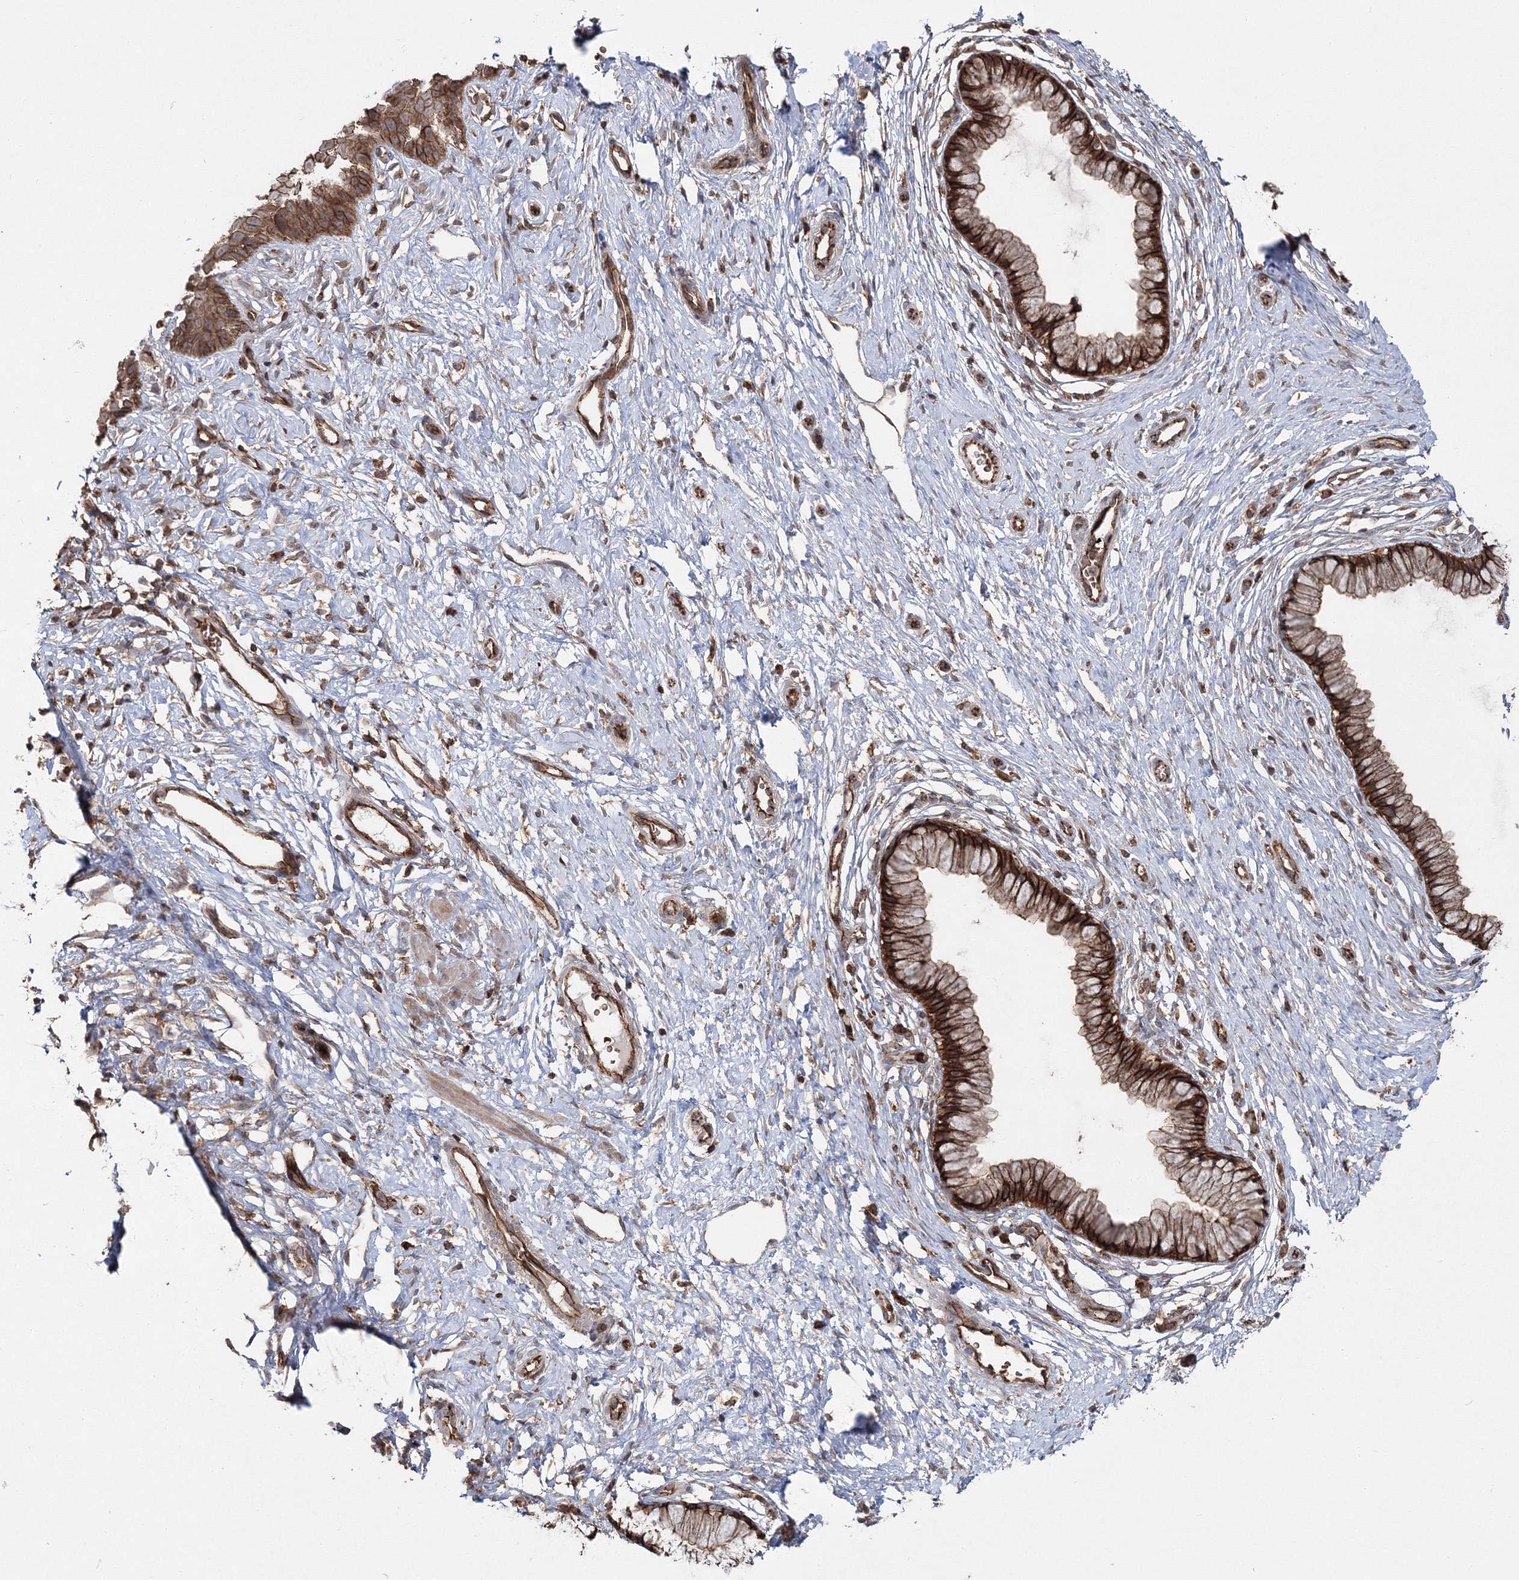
{"staining": {"intensity": "strong", "quantity": ">75%", "location": "cytoplasmic/membranous"}, "tissue": "cervix", "cell_type": "Glandular cells", "image_type": "normal", "snomed": [{"axis": "morphology", "description": "Normal tissue, NOS"}, {"axis": "topography", "description": "Cervix"}], "caption": "Strong cytoplasmic/membranous protein staining is identified in about >75% of glandular cells in cervix. Nuclei are stained in blue.", "gene": "PCBD2", "patient": {"sex": "female", "age": 36}}